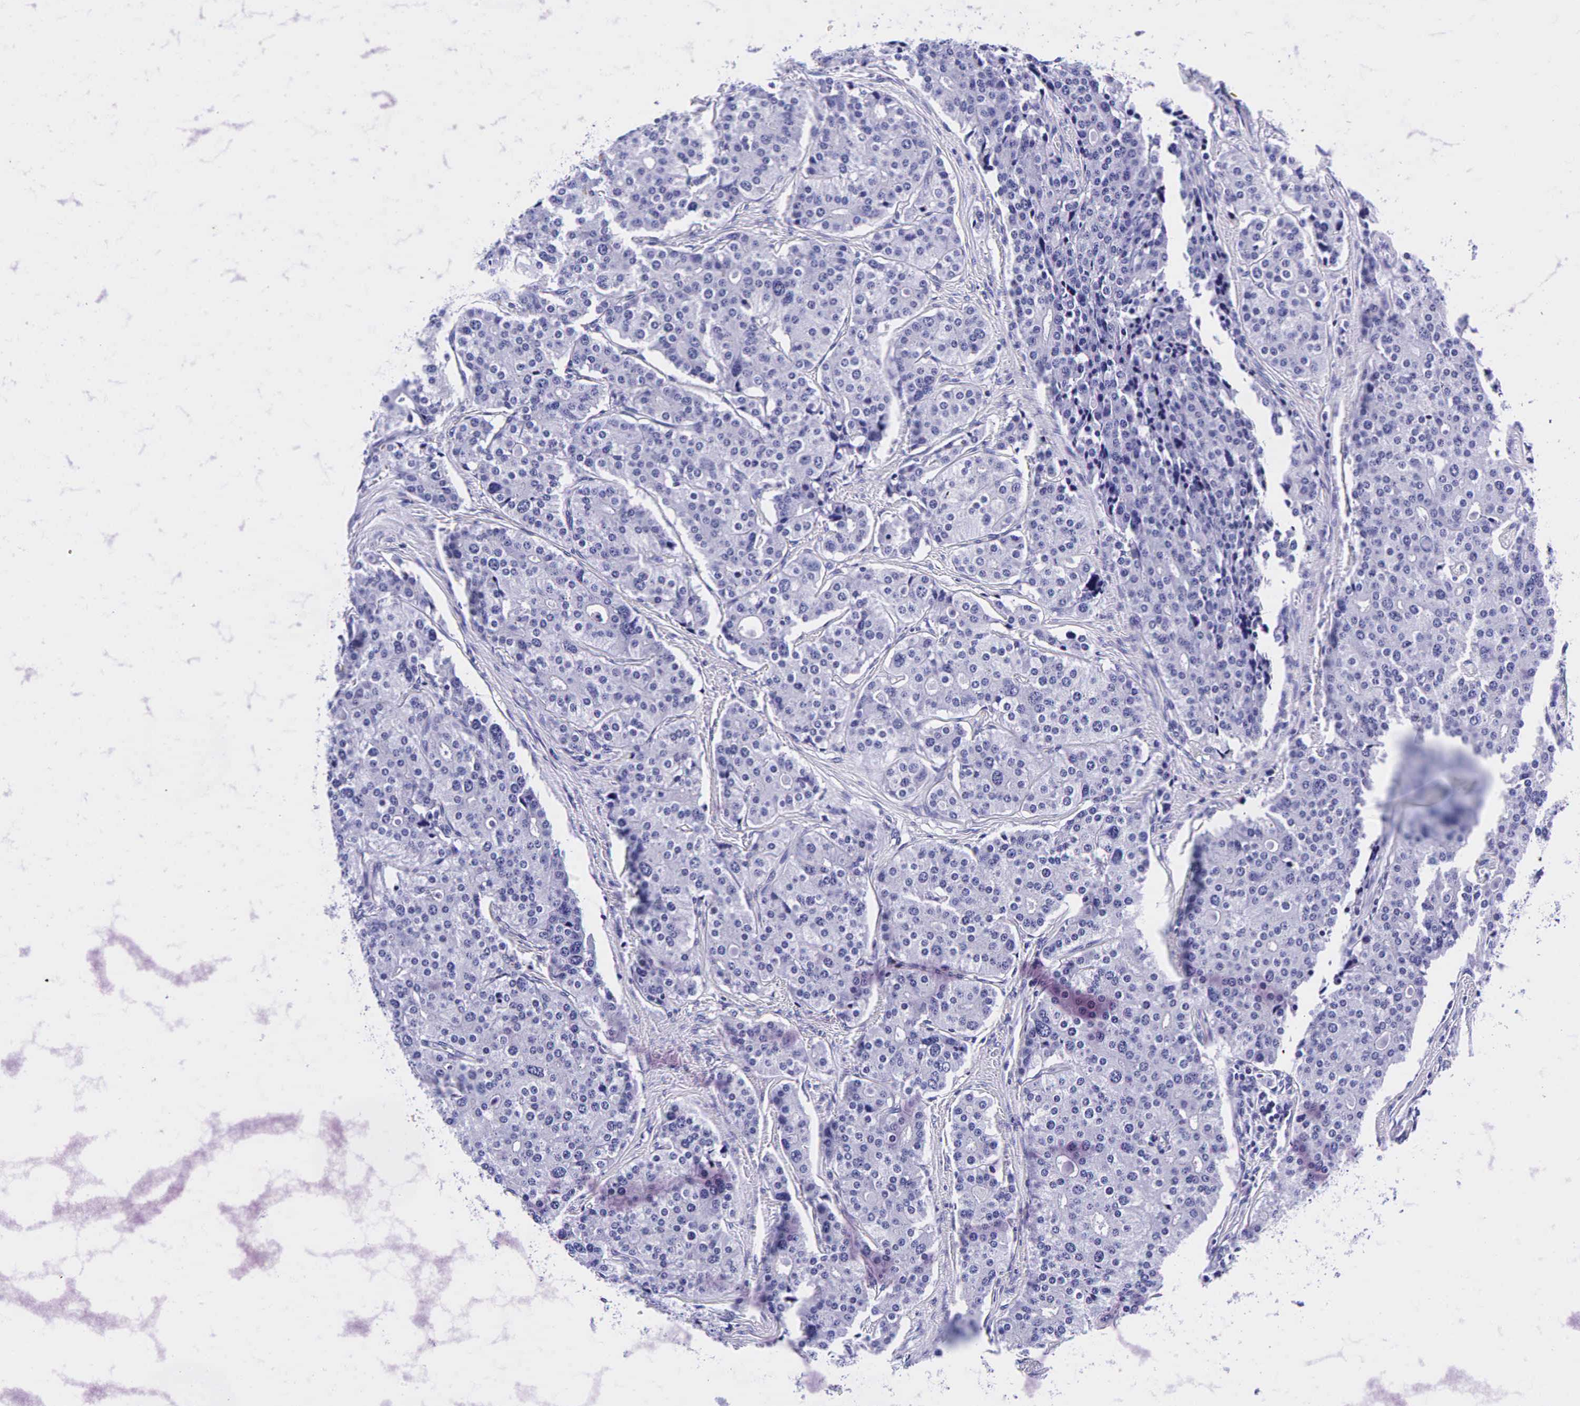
{"staining": {"intensity": "negative", "quantity": "none", "location": "none"}, "tissue": "carcinoid", "cell_type": "Tumor cells", "image_type": "cancer", "snomed": [{"axis": "morphology", "description": "Carcinoid, malignant, NOS"}, {"axis": "topography", "description": "Small intestine"}], "caption": "The image exhibits no staining of tumor cells in carcinoid (malignant).", "gene": "GCG", "patient": {"sex": "male", "age": 63}}